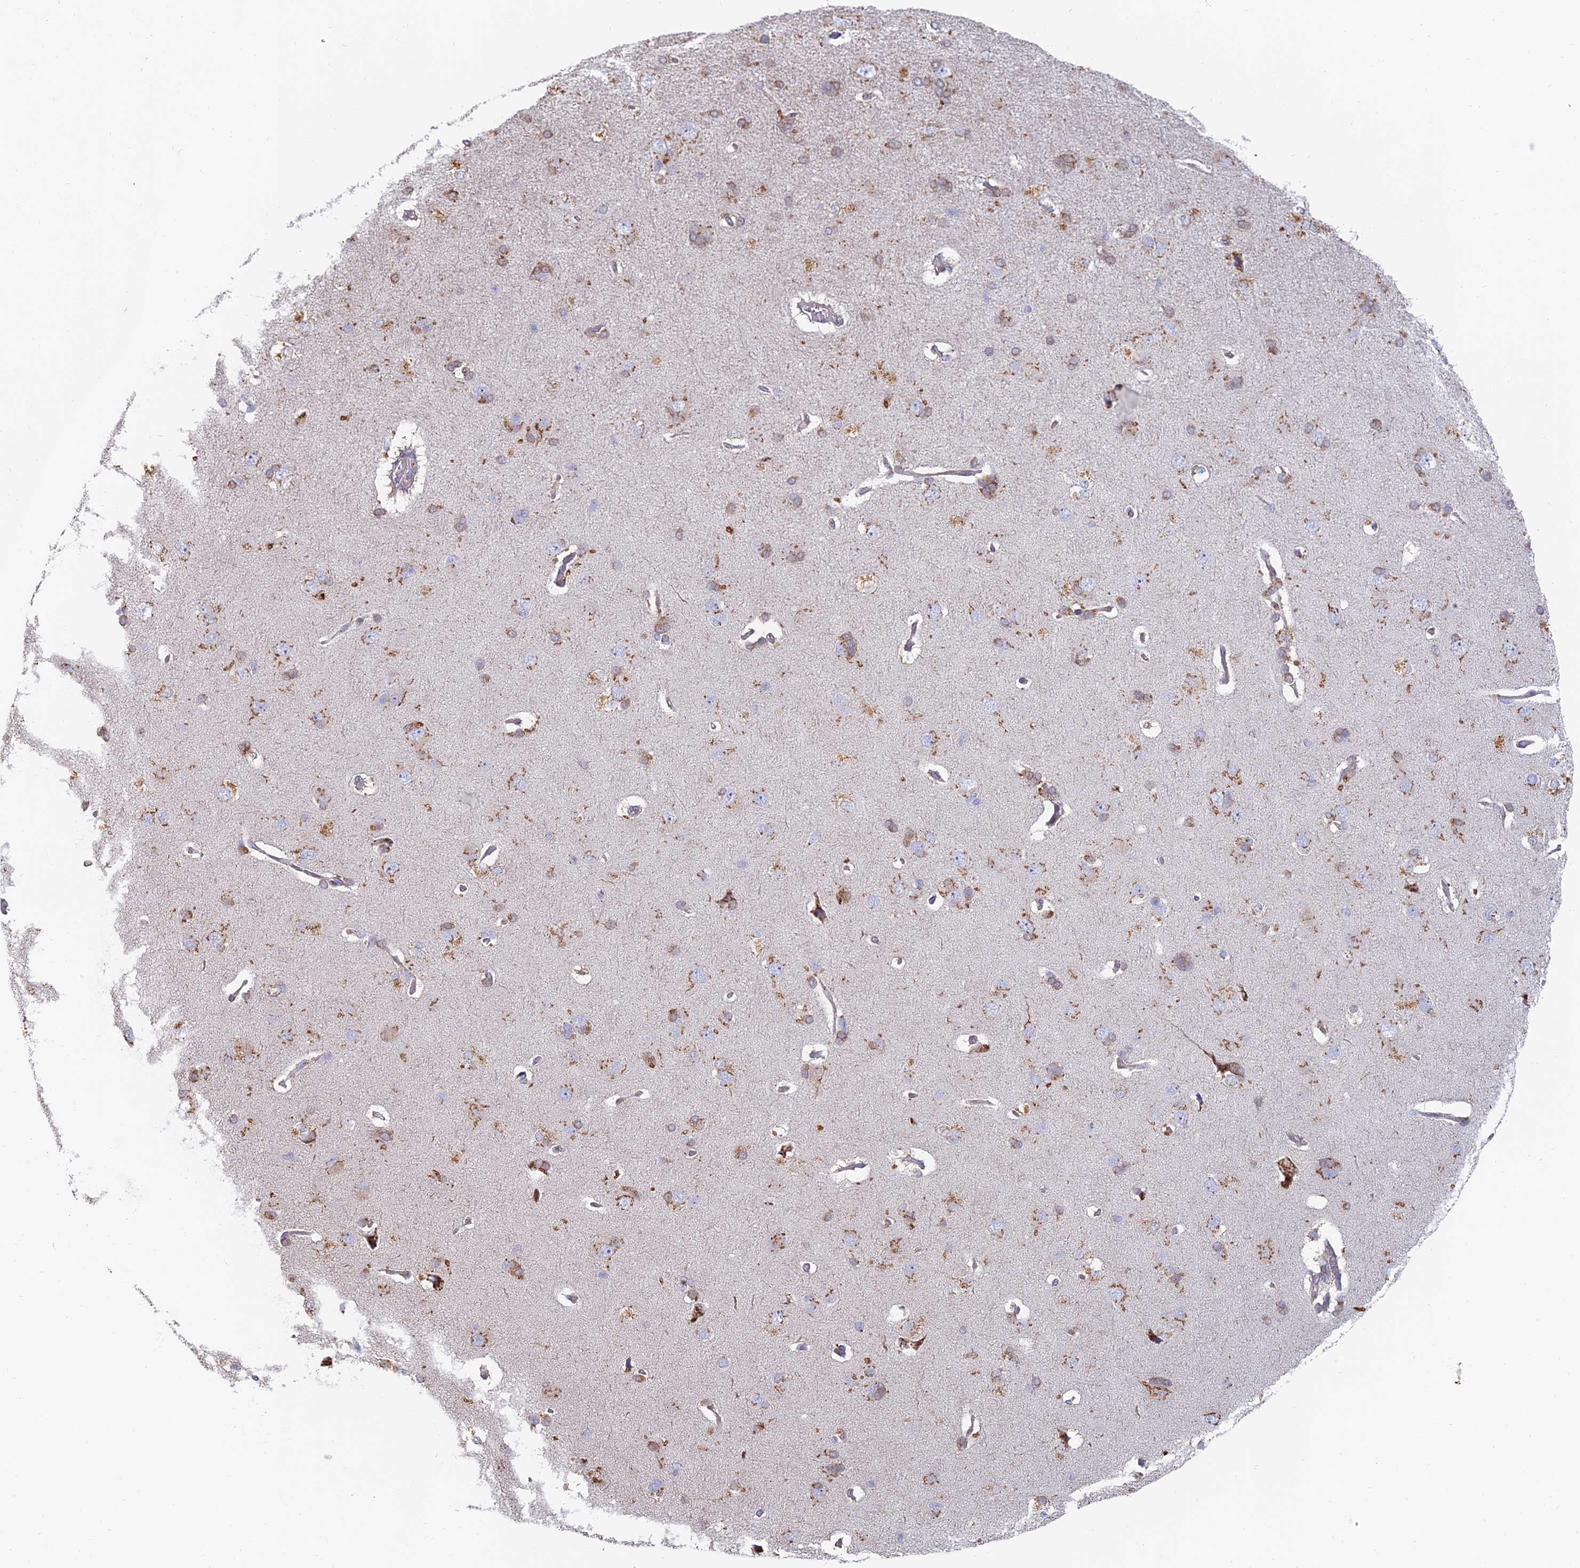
{"staining": {"intensity": "negative", "quantity": "none", "location": "none"}, "tissue": "cerebral cortex", "cell_type": "Endothelial cells", "image_type": "normal", "snomed": [{"axis": "morphology", "description": "Normal tissue, NOS"}, {"axis": "topography", "description": "Cerebral cortex"}], "caption": "Immunohistochemistry photomicrograph of unremarkable cerebral cortex: human cerebral cortex stained with DAB (3,3'-diaminobenzidine) exhibits no significant protein expression in endothelial cells.", "gene": "ENSG00000267561", "patient": {"sex": "male", "age": 62}}